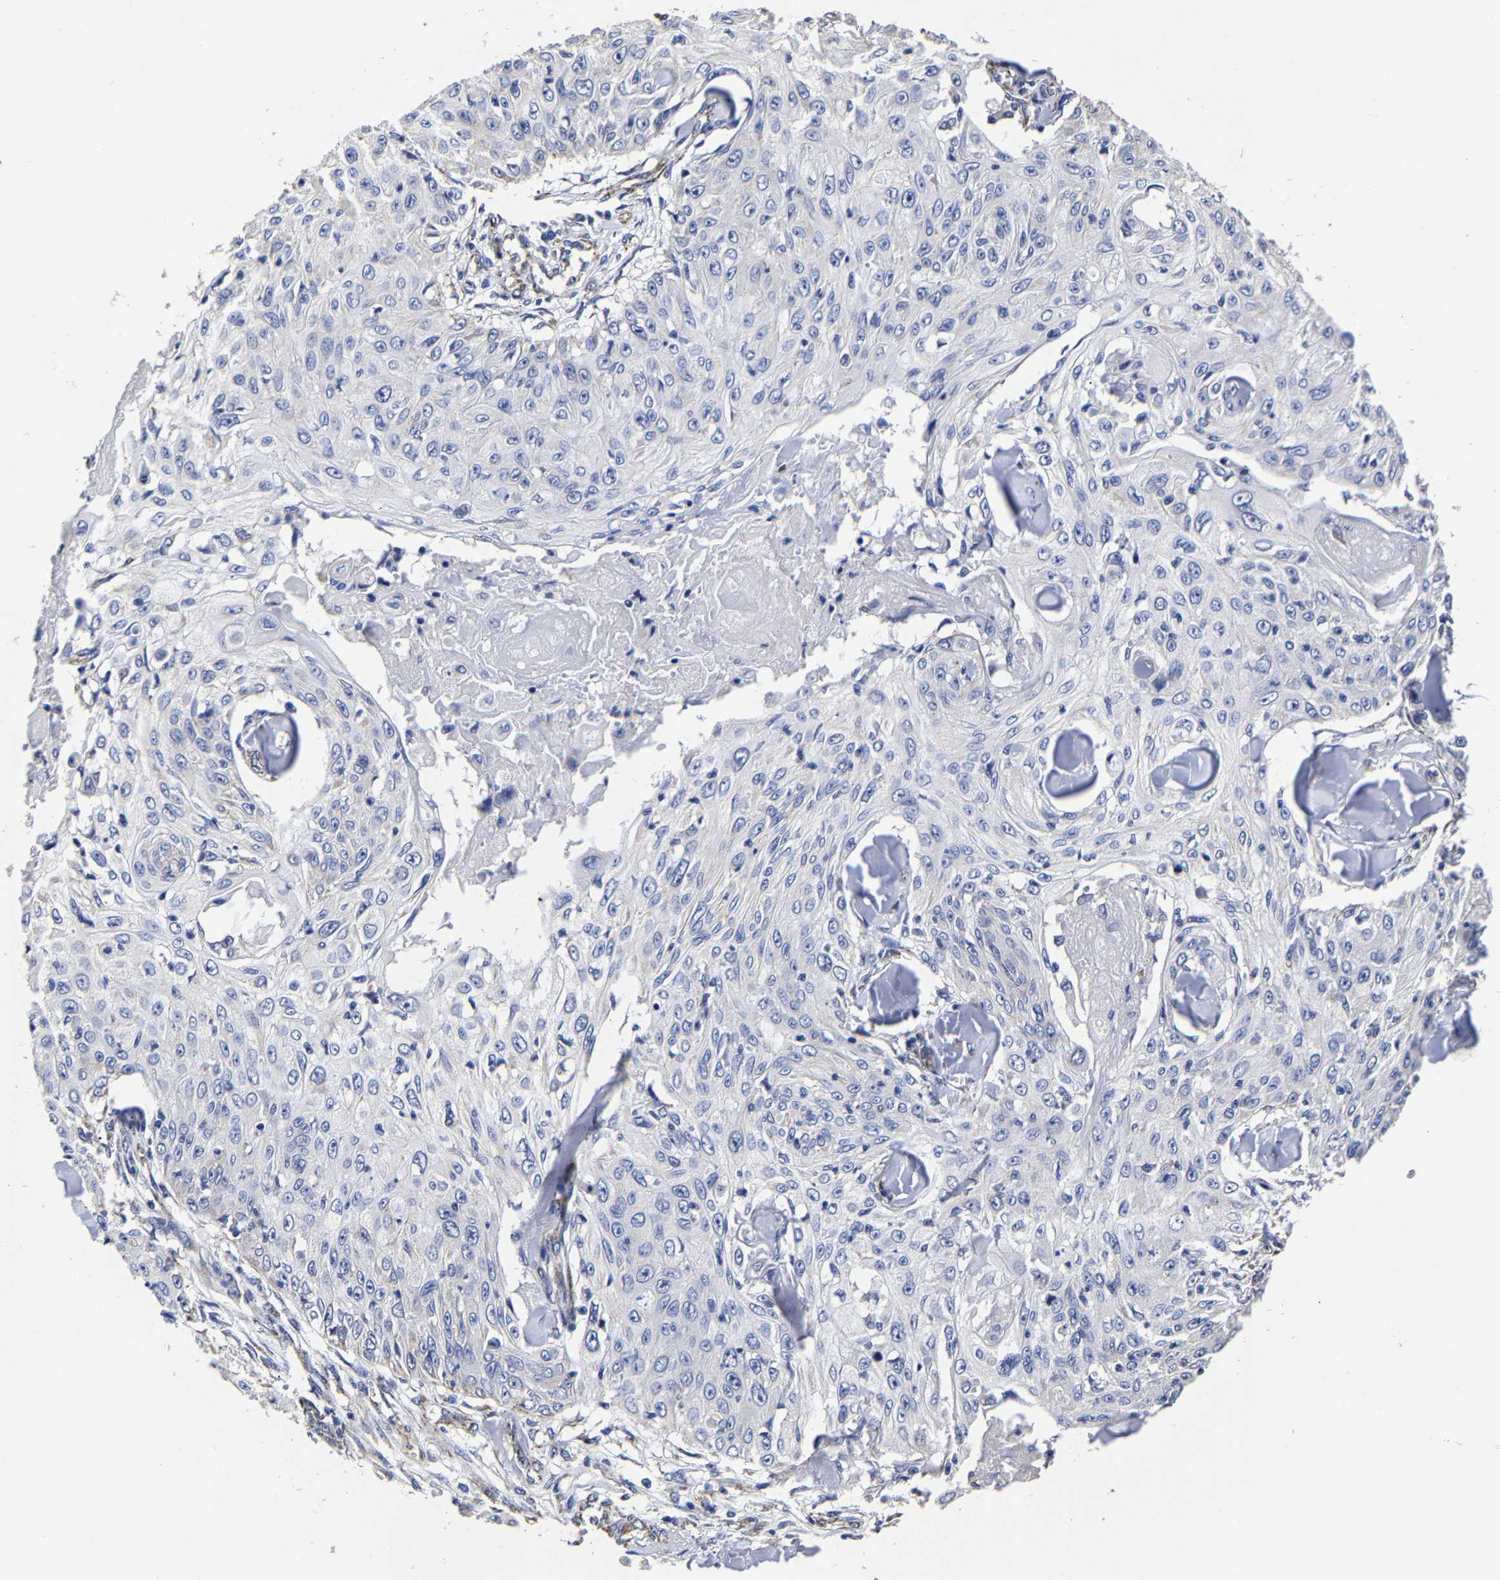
{"staining": {"intensity": "negative", "quantity": "none", "location": "none"}, "tissue": "skin cancer", "cell_type": "Tumor cells", "image_type": "cancer", "snomed": [{"axis": "morphology", "description": "Squamous cell carcinoma, NOS"}, {"axis": "topography", "description": "Skin"}], "caption": "Immunohistochemistry photomicrograph of skin cancer (squamous cell carcinoma) stained for a protein (brown), which demonstrates no positivity in tumor cells.", "gene": "AASS", "patient": {"sex": "male", "age": 86}}